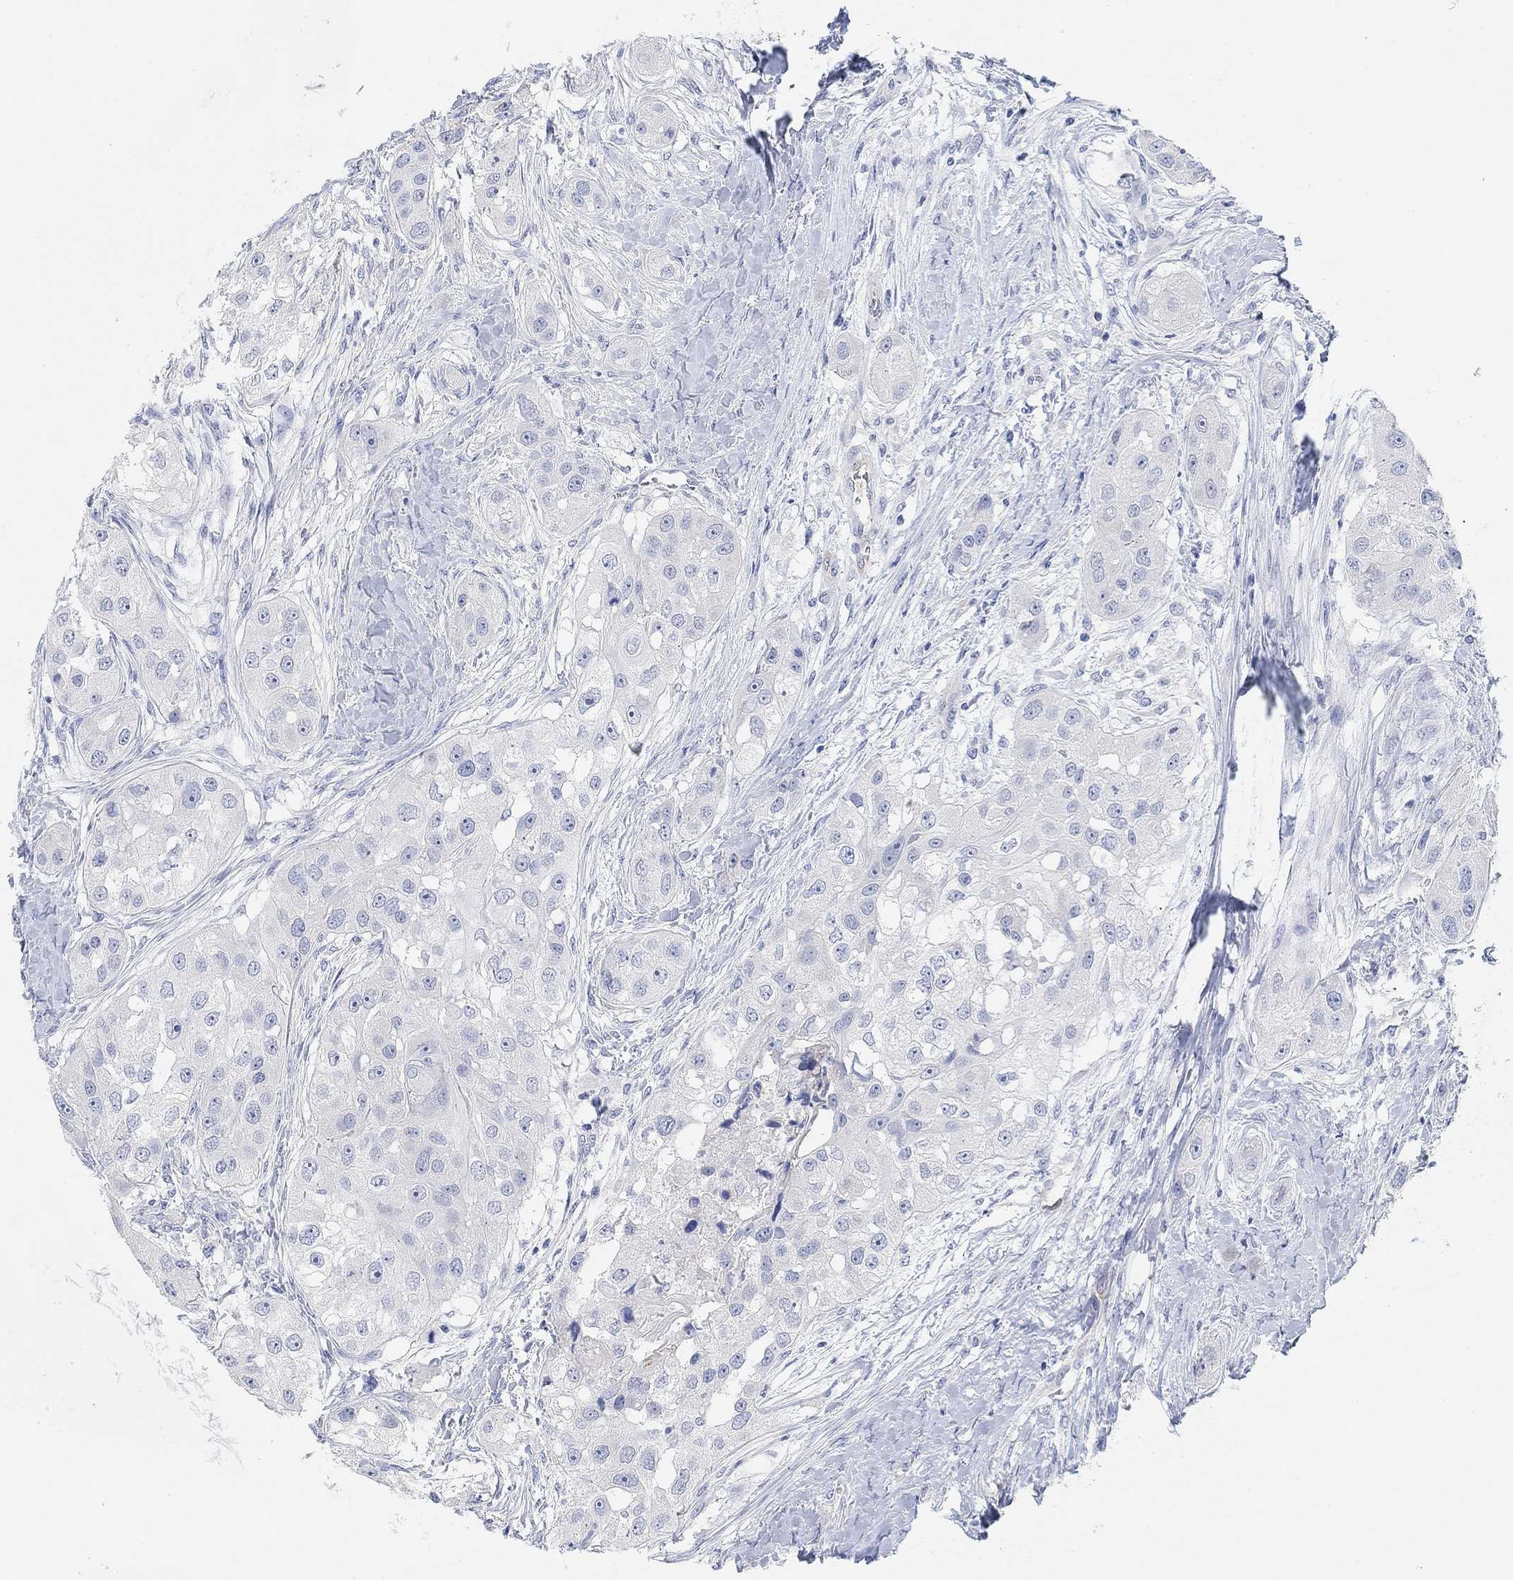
{"staining": {"intensity": "negative", "quantity": "none", "location": "none"}, "tissue": "head and neck cancer", "cell_type": "Tumor cells", "image_type": "cancer", "snomed": [{"axis": "morphology", "description": "Normal tissue, NOS"}, {"axis": "morphology", "description": "Squamous cell carcinoma, NOS"}, {"axis": "topography", "description": "Skeletal muscle"}, {"axis": "topography", "description": "Head-Neck"}], "caption": "The histopathology image shows no significant staining in tumor cells of head and neck cancer (squamous cell carcinoma).", "gene": "VAT1L", "patient": {"sex": "male", "age": 51}}